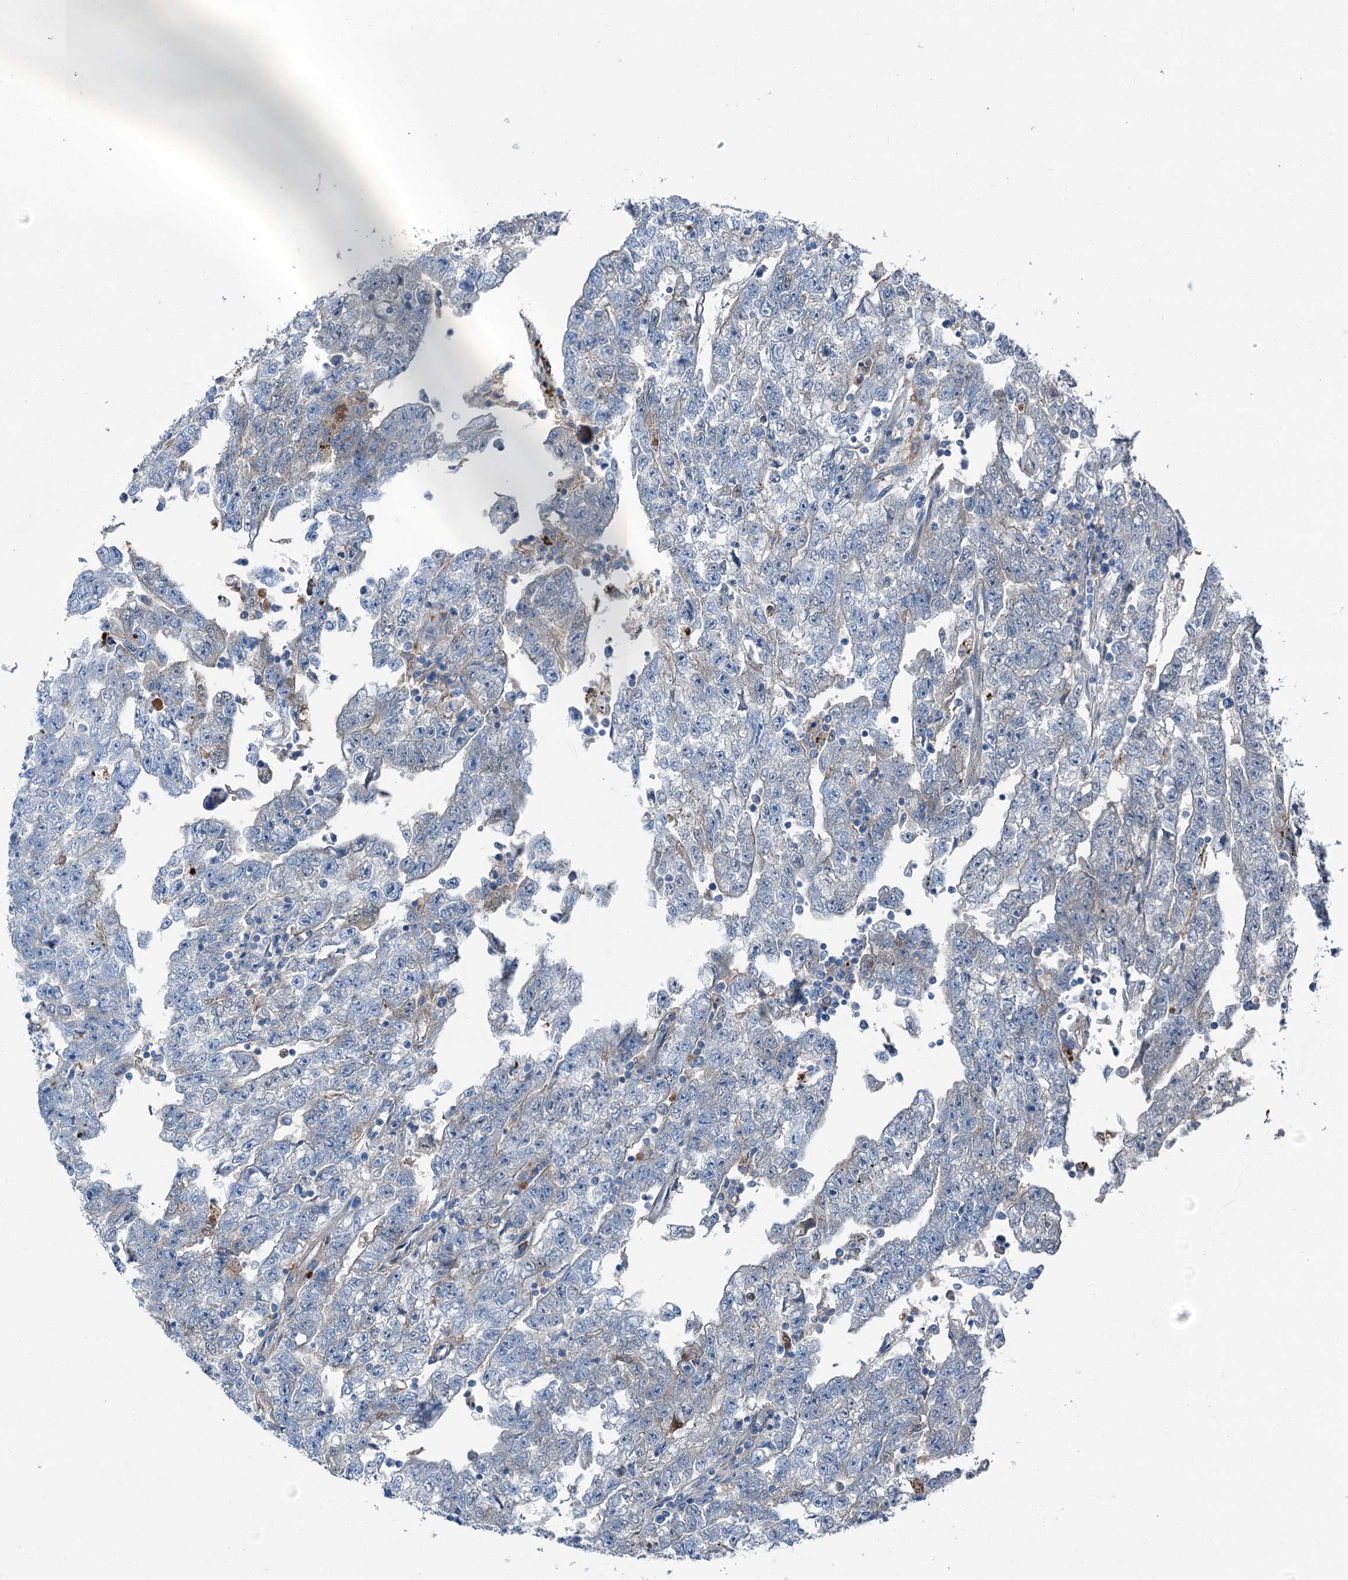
{"staining": {"intensity": "negative", "quantity": "none", "location": "none"}, "tissue": "testis cancer", "cell_type": "Tumor cells", "image_type": "cancer", "snomed": [{"axis": "morphology", "description": "Carcinoma, Embryonal, NOS"}, {"axis": "topography", "description": "Testis"}], "caption": "Immunohistochemical staining of testis embryonal carcinoma reveals no significant staining in tumor cells. (DAB IHC with hematoxylin counter stain).", "gene": "AXL", "patient": {"sex": "male", "age": 25}}